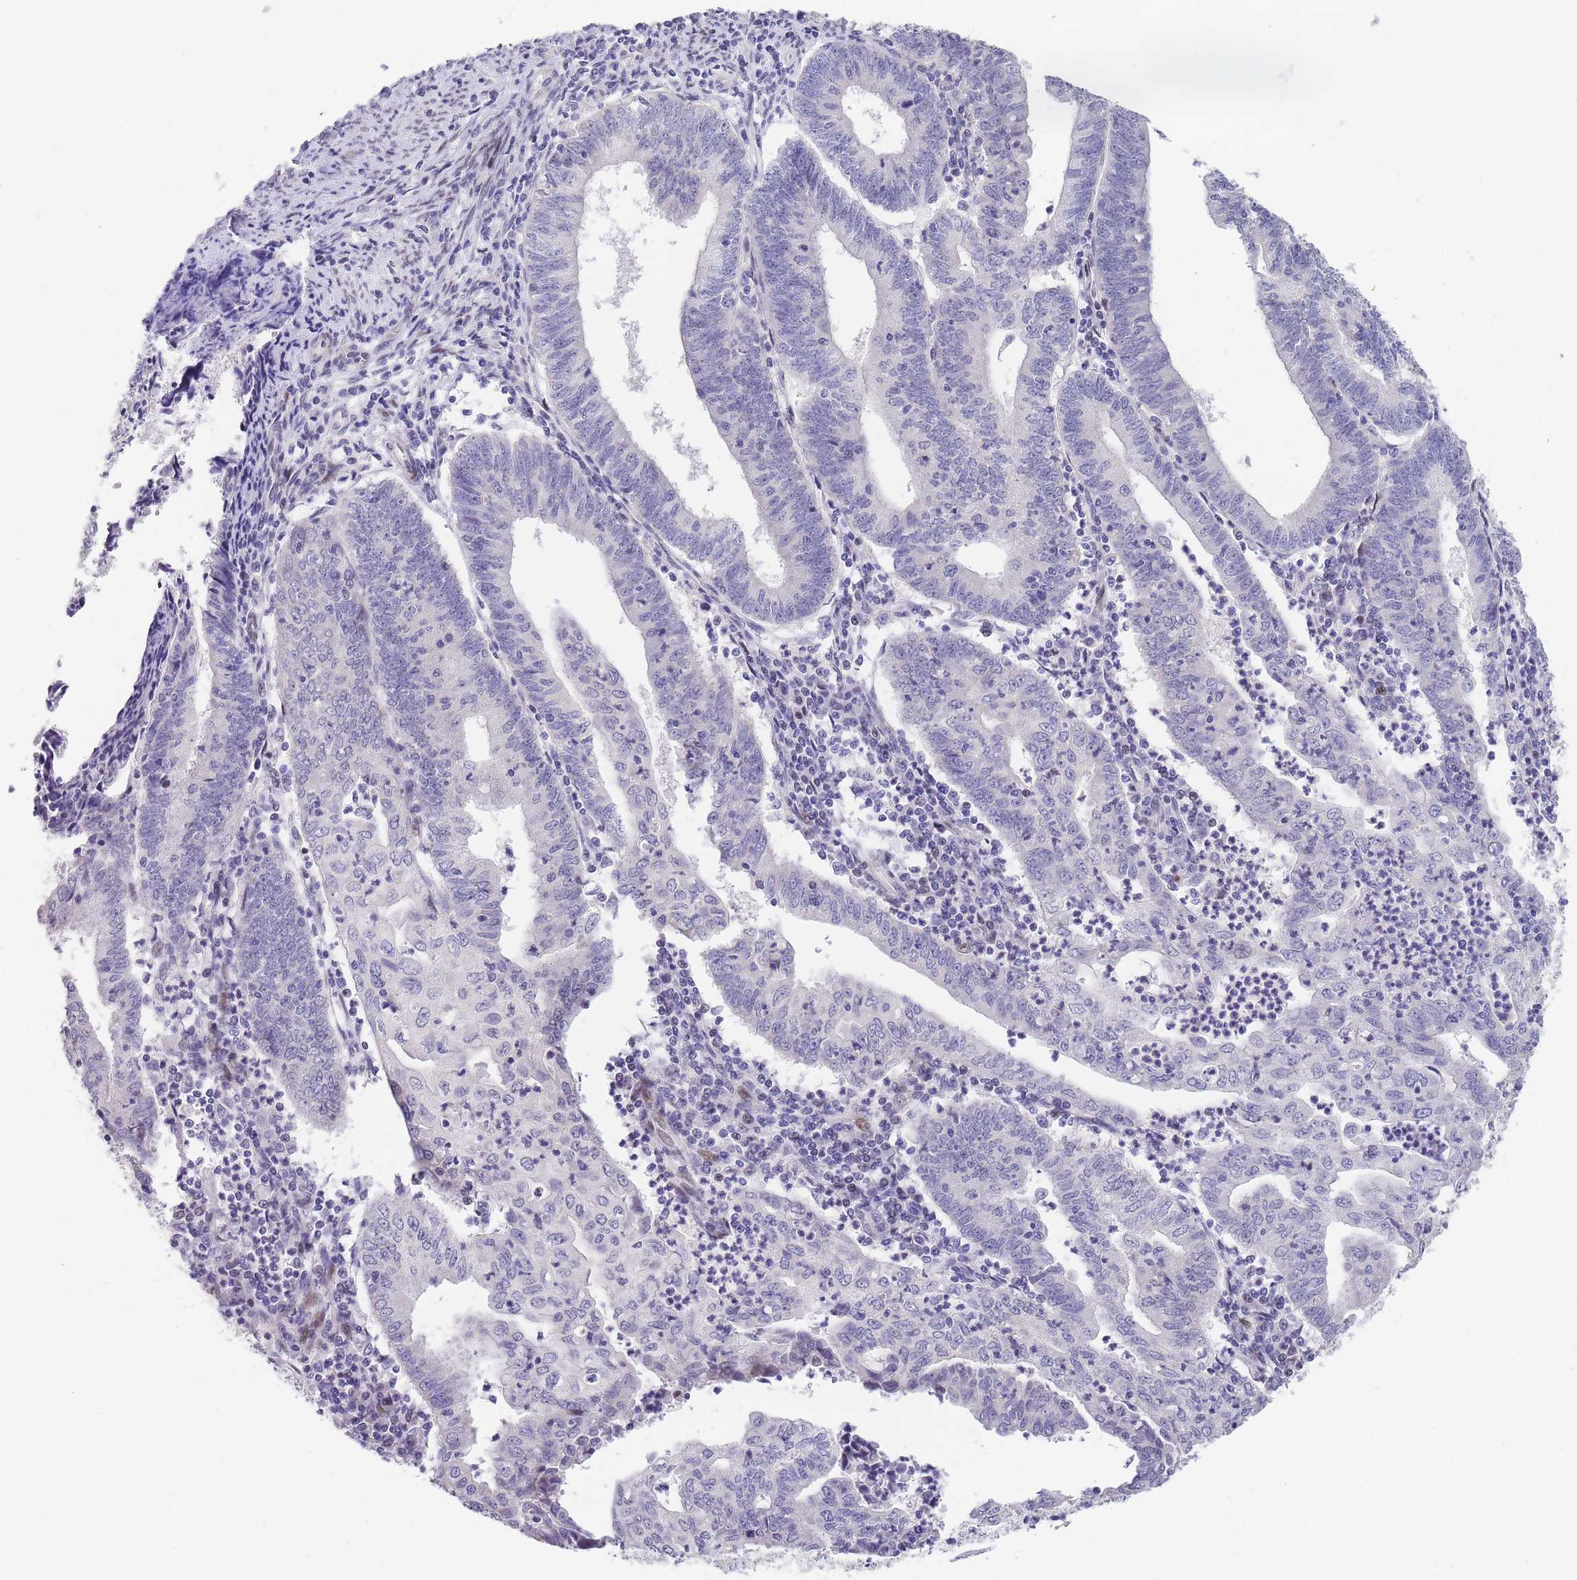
{"staining": {"intensity": "negative", "quantity": "none", "location": "none"}, "tissue": "endometrial cancer", "cell_type": "Tumor cells", "image_type": "cancer", "snomed": [{"axis": "morphology", "description": "Adenocarcinoma, NOS"}, {"axis": "topography", "description": "Endometrium"}], "caption": "Immunohistochemistry (IHC) image of human endometrial cancer stained for a protein (brown), which shows no staining in tumor cells.", "gene": "SHCBP1", "patient": {"sex": "female", "age": 60}}